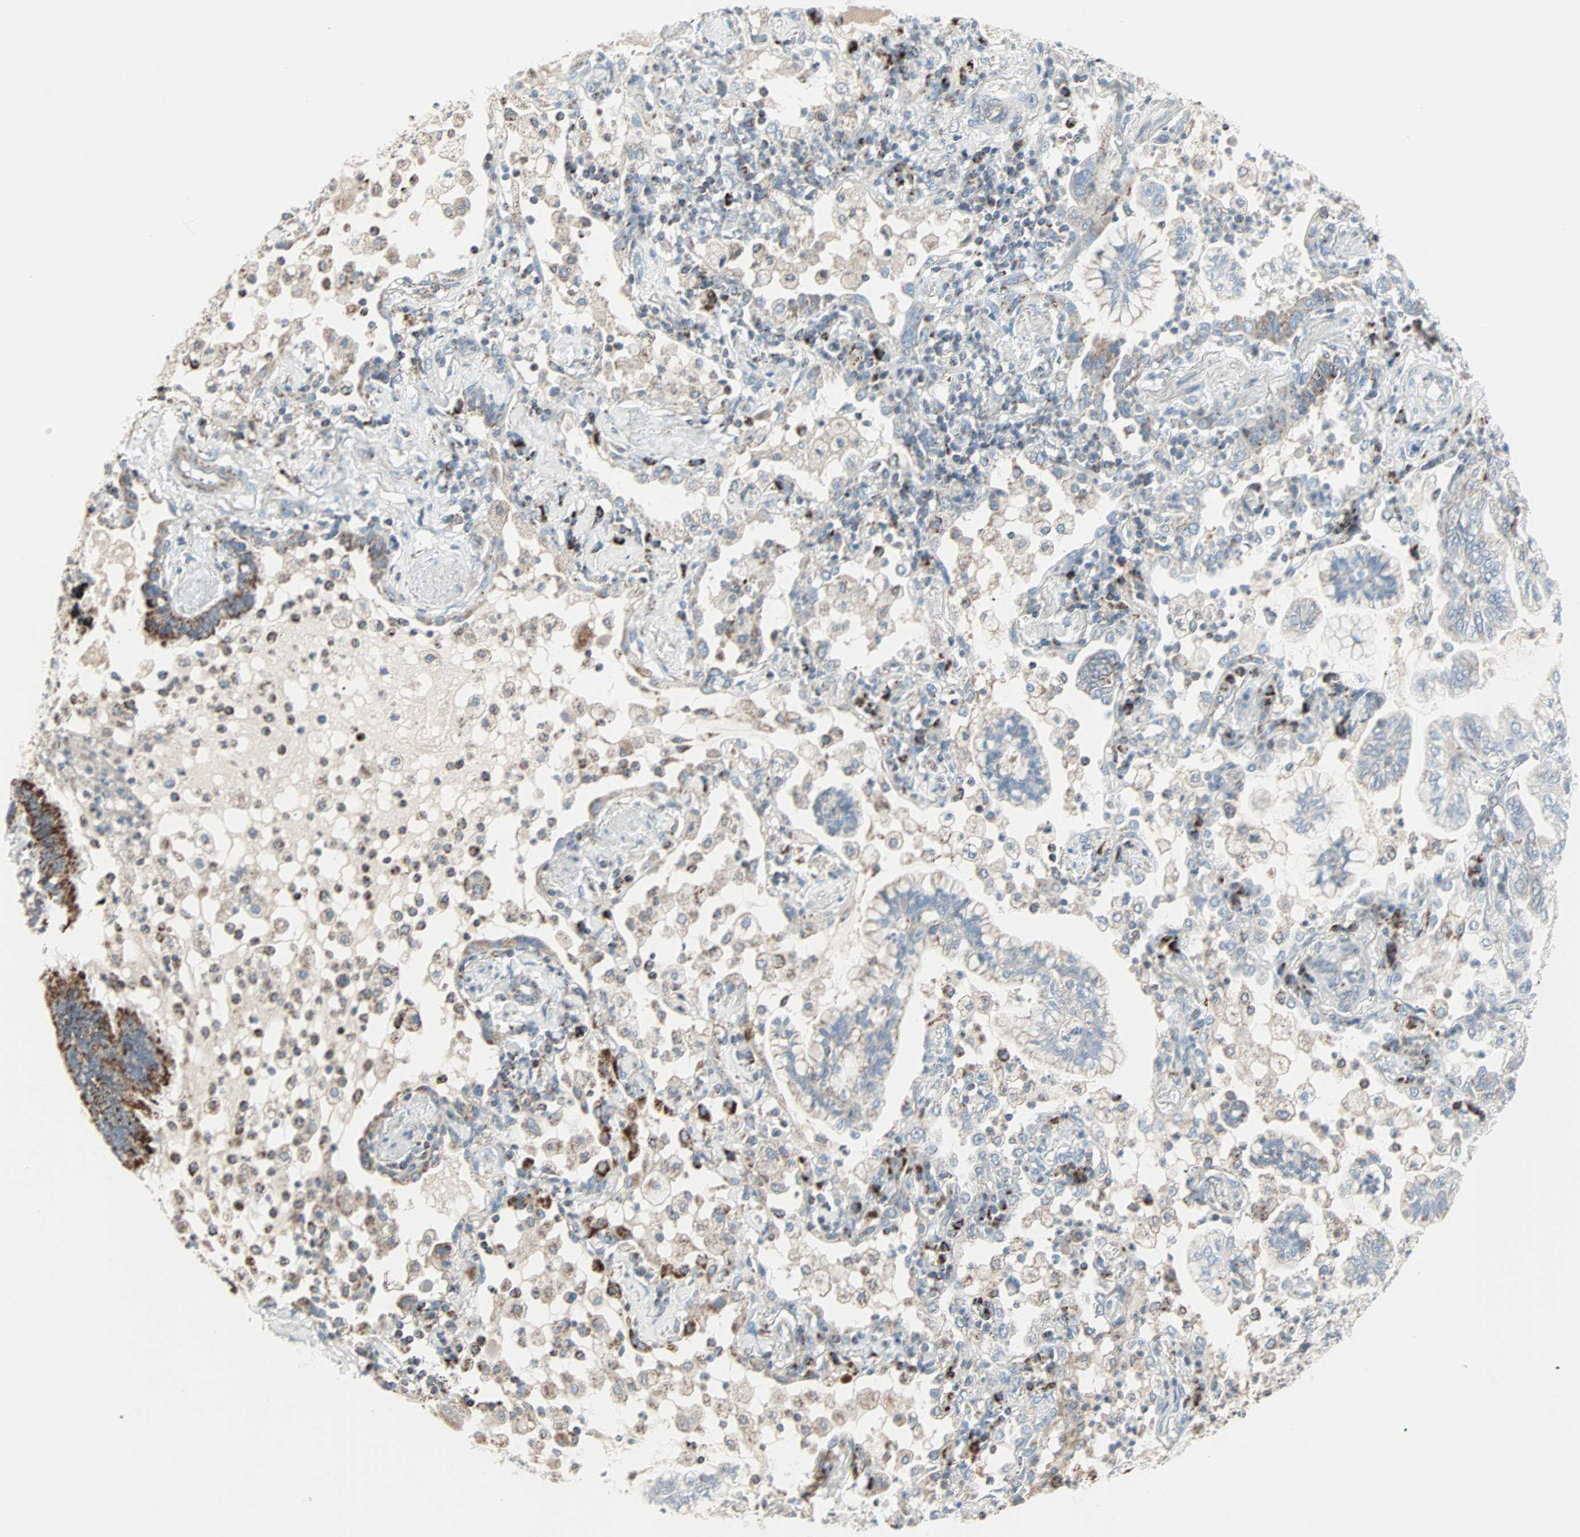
{"staining": {"intensity": "negative", "quantity": "none", "location": "none"}, "tissue": "lung cancer", "cell_type": "Tumor cells", "image_type": "cancer", "snomed": [{"axis": "morphology", "description": "Normal tissue, NOS"}, {"axis": "morphology", "description": "Adenocarcinoma, NOS"}, {"axis": "topography", "description": "Bronchus"}, {"axis": "topography", "description": "Lung"}], "caption": "Immunohistochemical staining of lung cancer (adenocarcinoma) displays no significant staining in tumor cells.", "gene": "IDH2", "patient": {"sex": "female", "age": 70}}